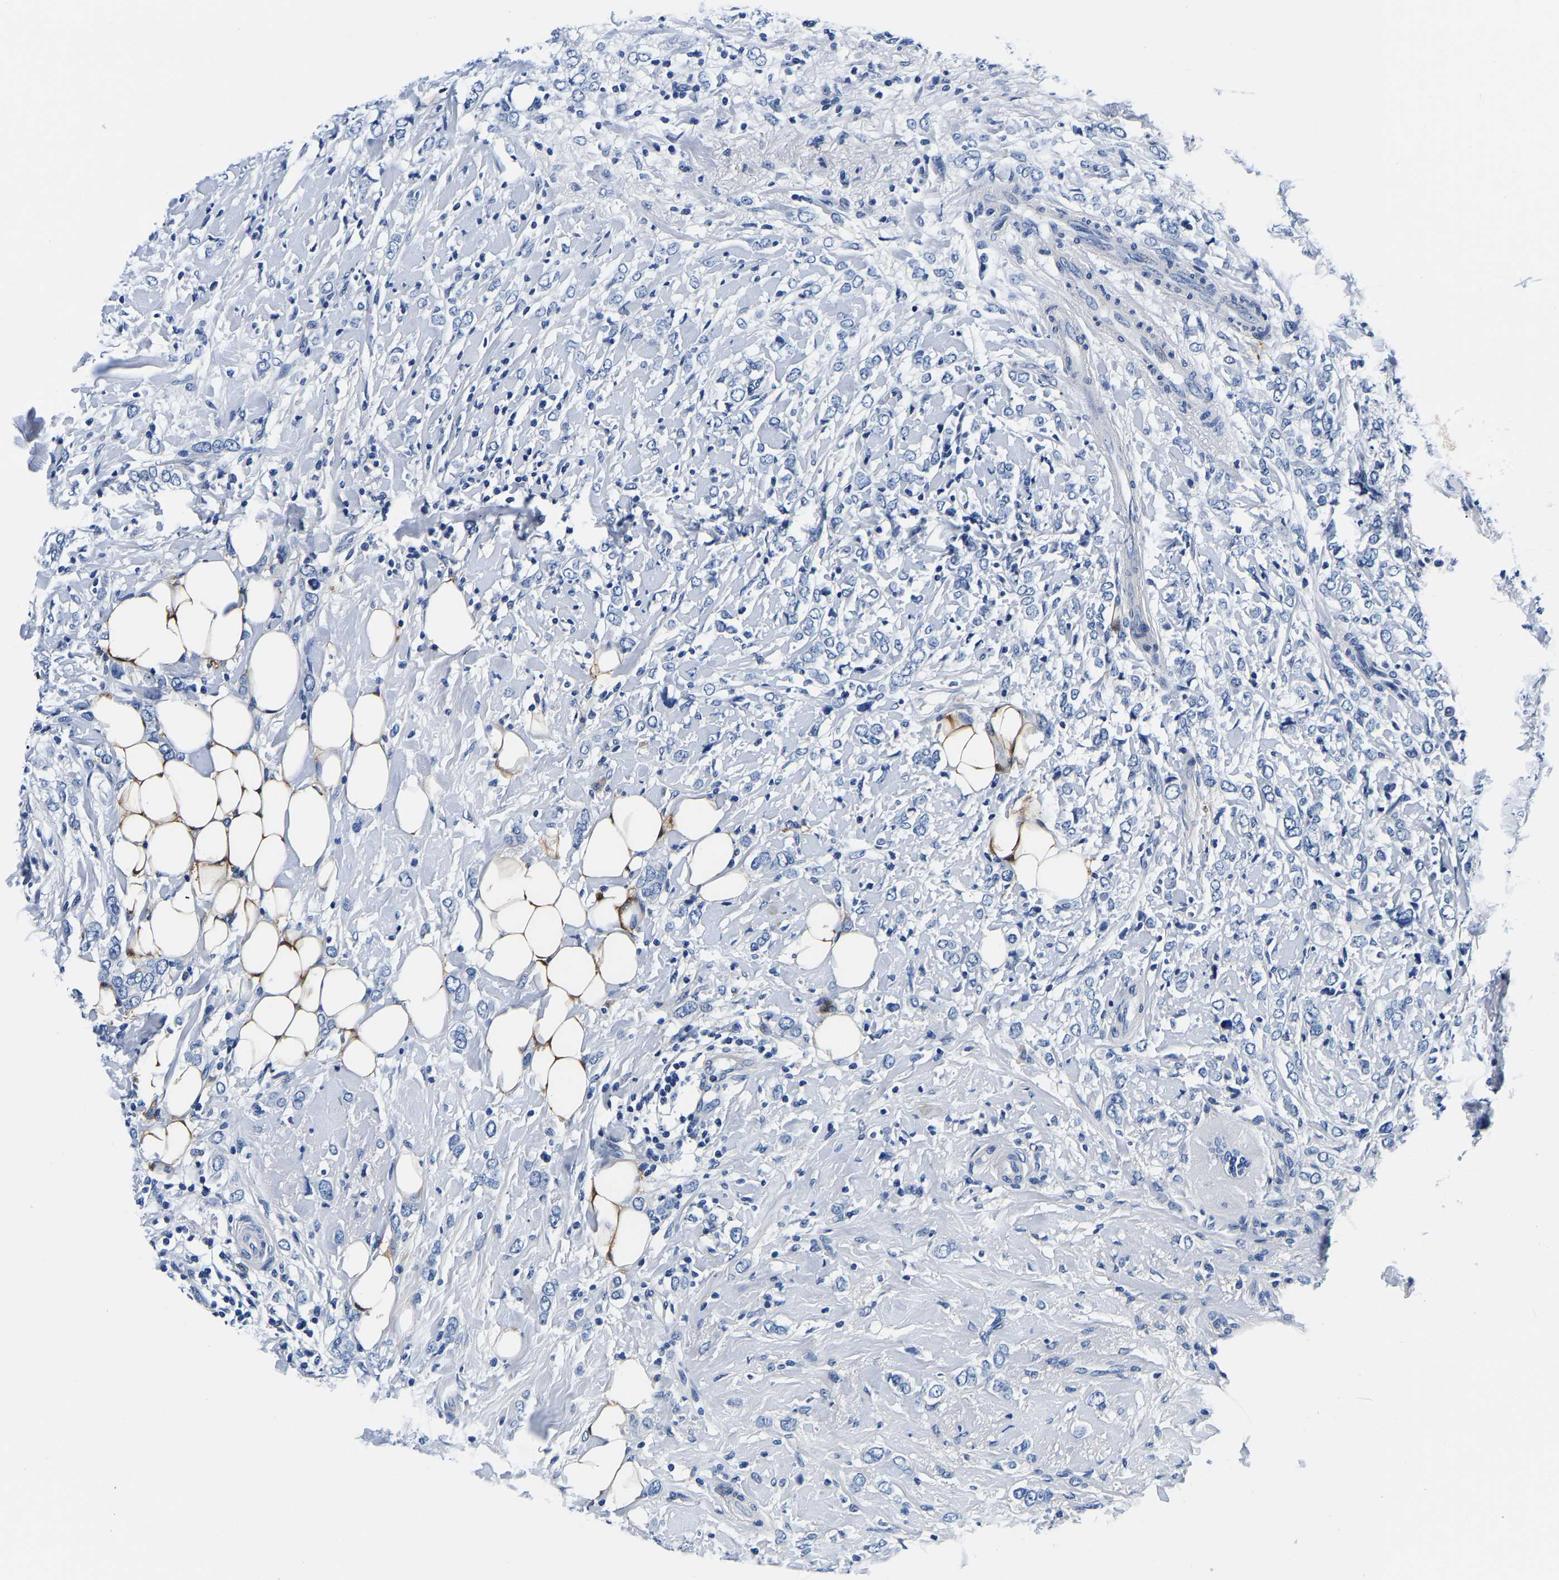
{"staining": {"intensity": "negative", "quantity": "none", "location": "none"}, "tissue": "breast cancer", "cell_type": "Tumor cells", "image_type": "cancer", "snomed": [{"axis": "morphology", "description": "Normal tissue, NOS"}, {"axis": "morphology", "description": "Lobular carcinoma"}, {"axis": "topography", "description": "Breast"}], "caption": "High power microscopy image of an immunohistochemistry (IHC) histopathology image of lobular carcinoma (breast), revealing no significant positivity in tumor cells.", "gene": "ACO1", "patient": {"sex": "female", "age": 47}}